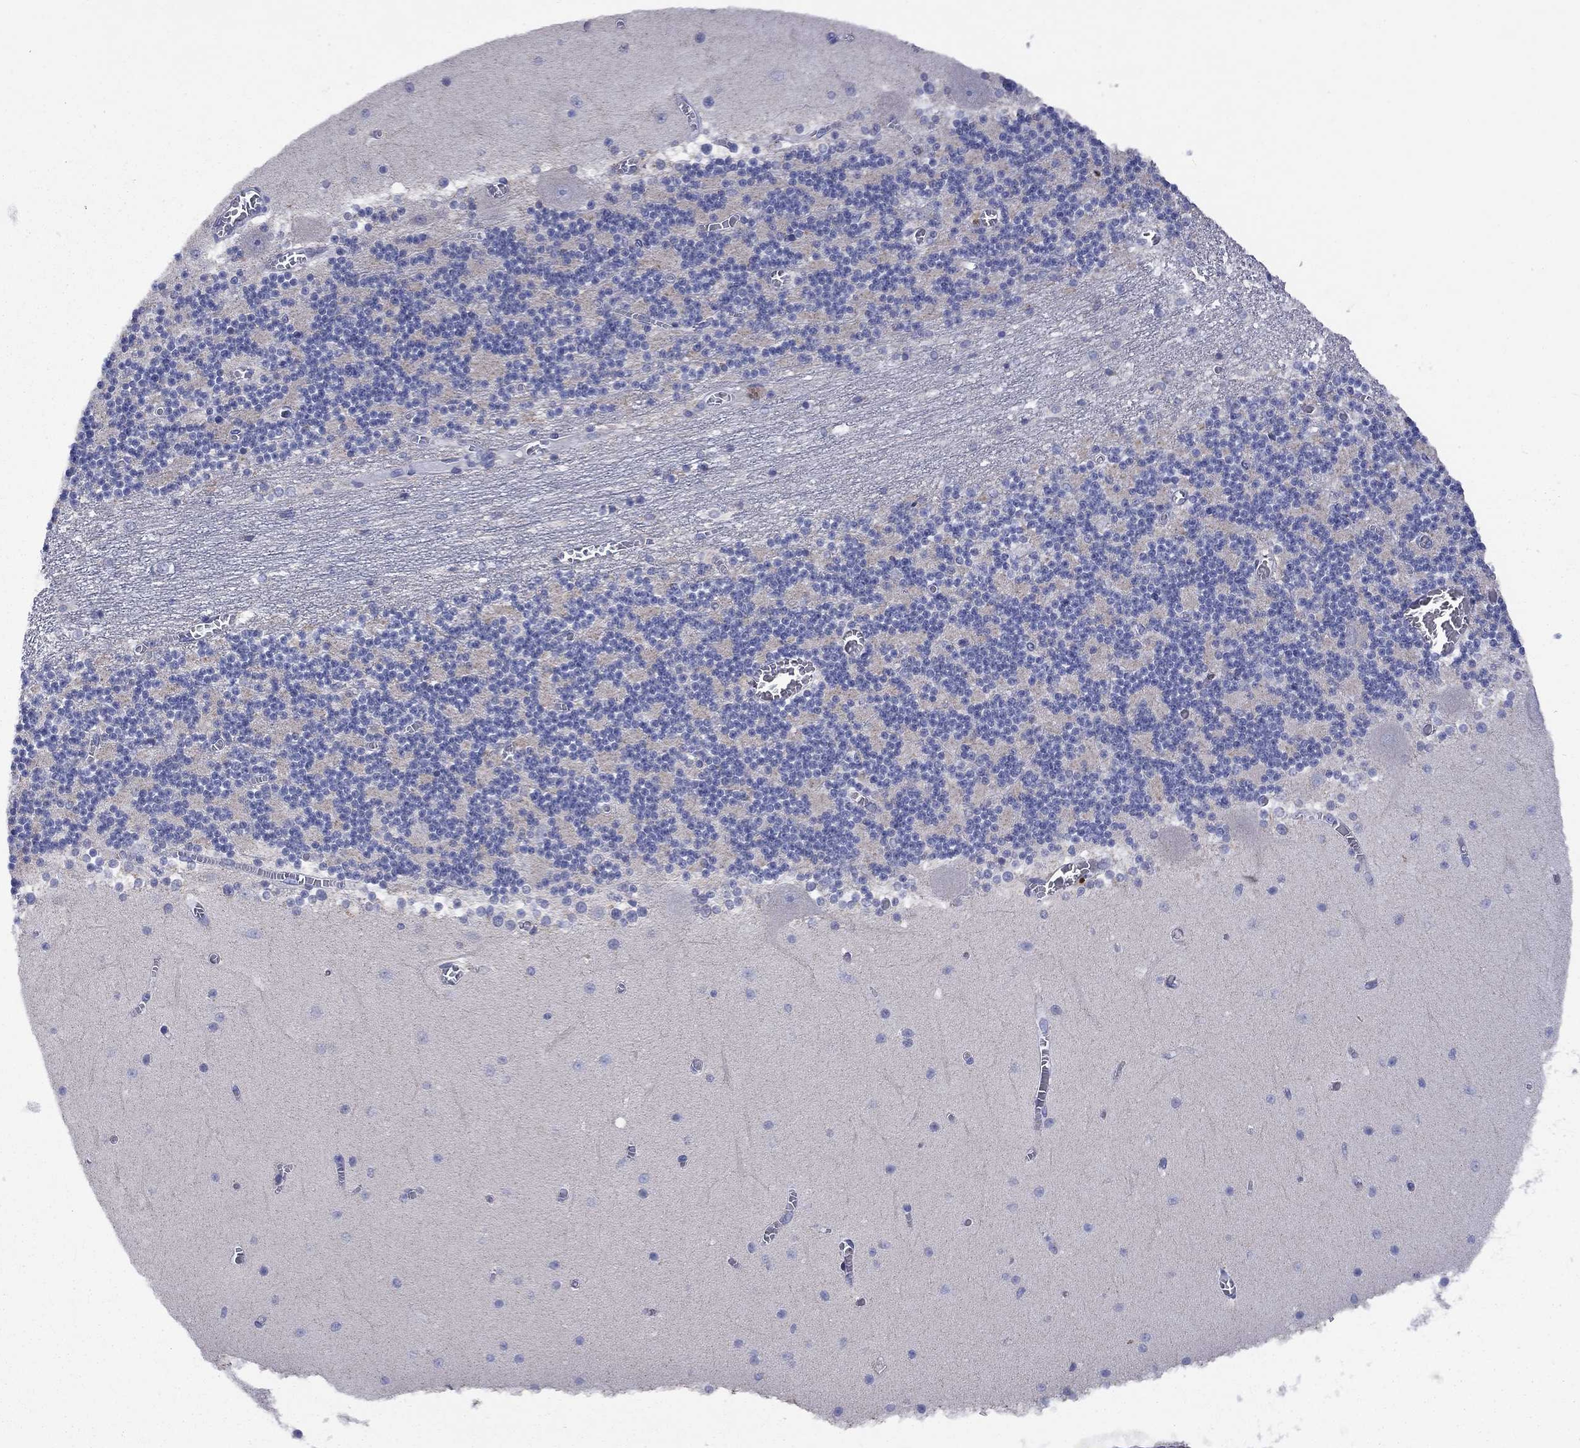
{"staining": {"intensity": "negative", "quantity": "none", "location": "none"}, "tissue": "cerebellum", "cell_type": "Cells in granular layer", "image_type": "normal", "snomed": [{"axis": "morphology", "description": "Normal tissue, NOS"}, {"axis": "topography", "description": "Cerebellum"}], "caption": "The immunohistochemistry micrograph has no significant positivity in cells in granular layer of cerebellum.", "gene": "CLVS1", "patient": {"sex": "female", "age": 28}}